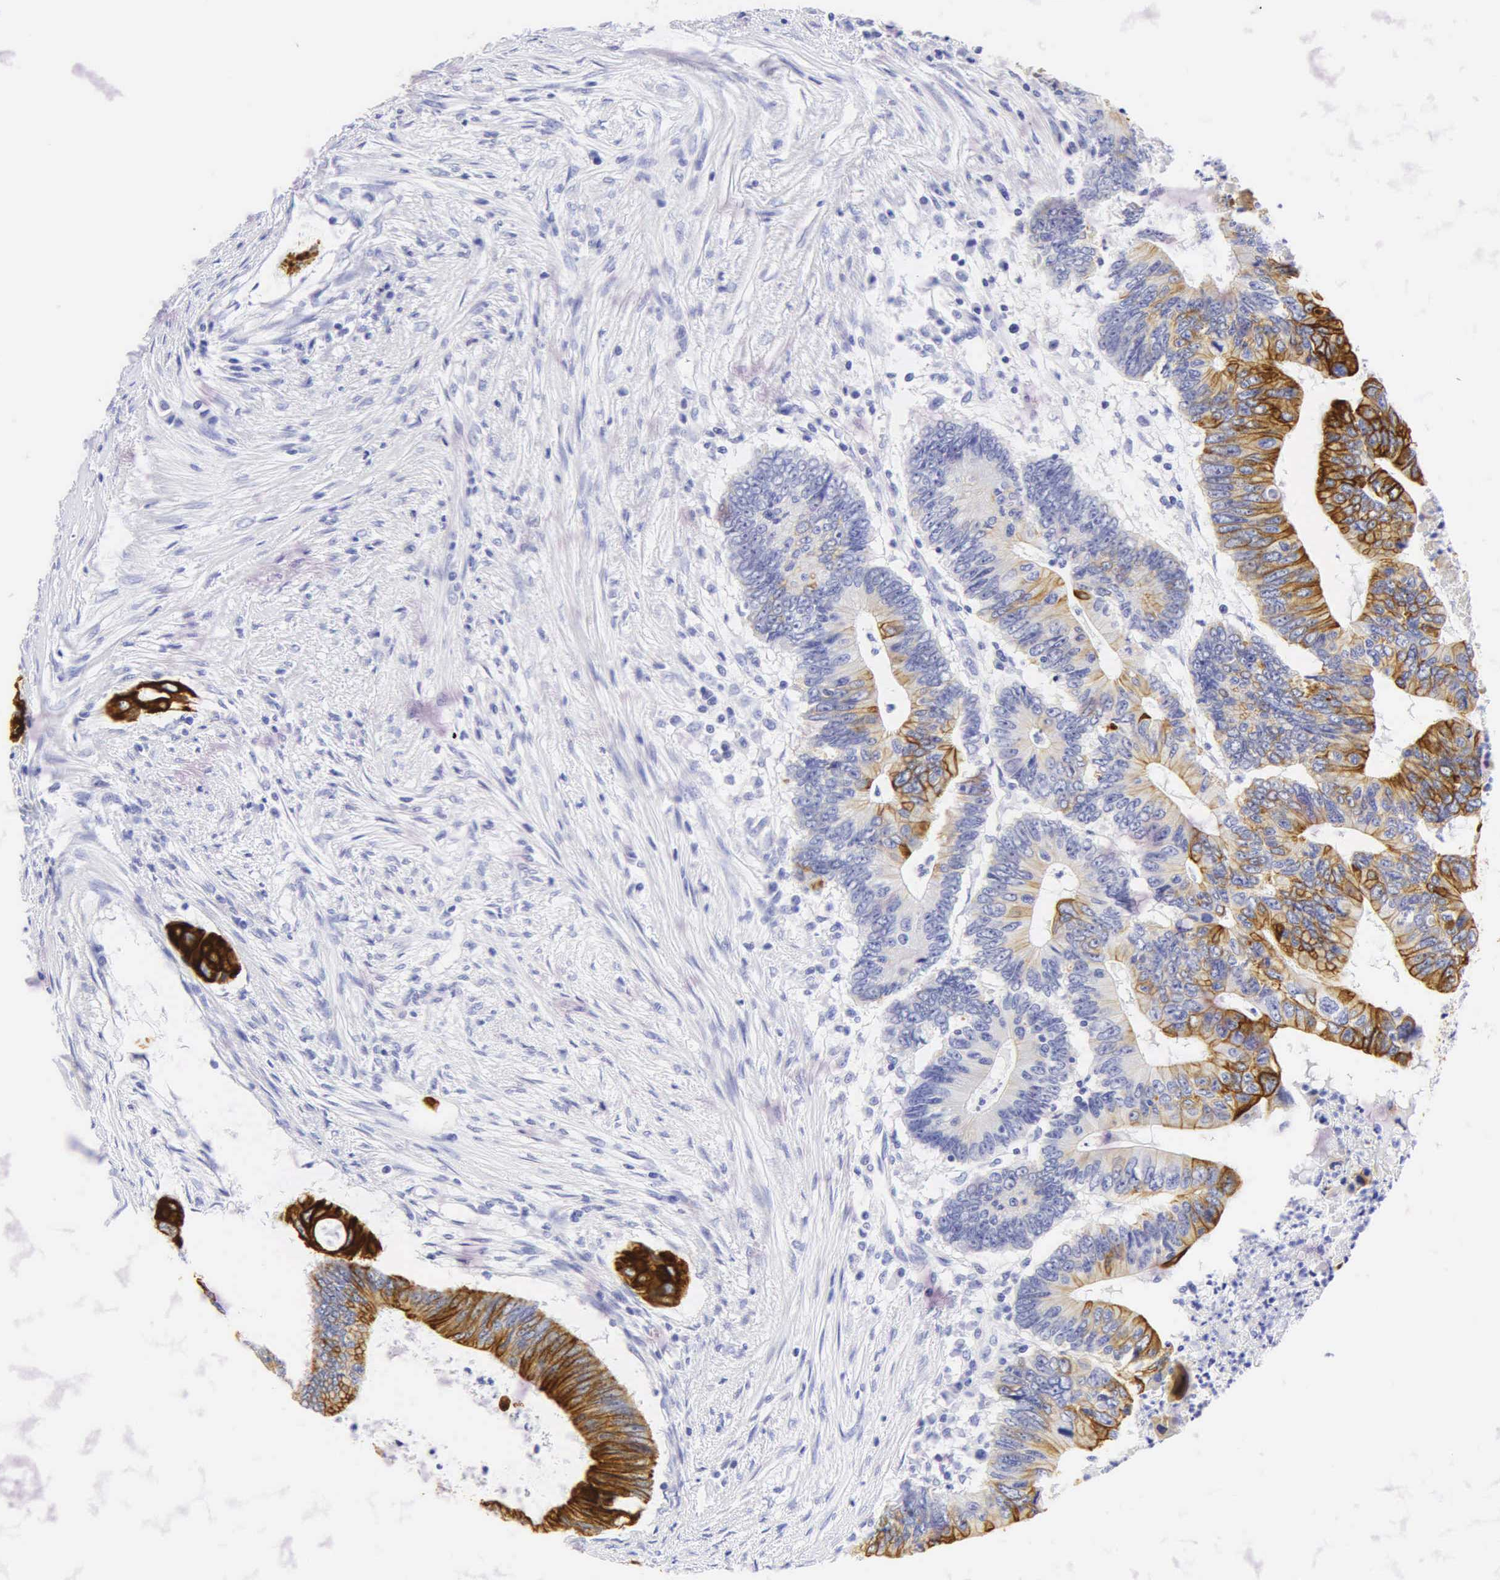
{"staining": {"intensity": "strong", "quantity": "25%-75%", "location": "cytoplasmic/membranous"}, "tissue": "colorectal cancer", "cell_type": "Tumor cells", "image_type": "cancer", "snomed": [{"axis": "morphology", "description": "Adenocarcinoma, NOS"}, {"axis": "topography", "description": "Colon"}], "caption": "Immunohistochemical staining of colorectal cancer reveals high levels of strong cytoplasmic/membranous protein staining in approximately 25%-75% of tumor cells. The protein is stained brown, and the nuclei are stained in blue (DAB (3,3'-diaminobenzidine) IHC with brightfield microscopy, high magnification).", "gene": "KRT20", "patient": {"sex": "male", "age": 65}}